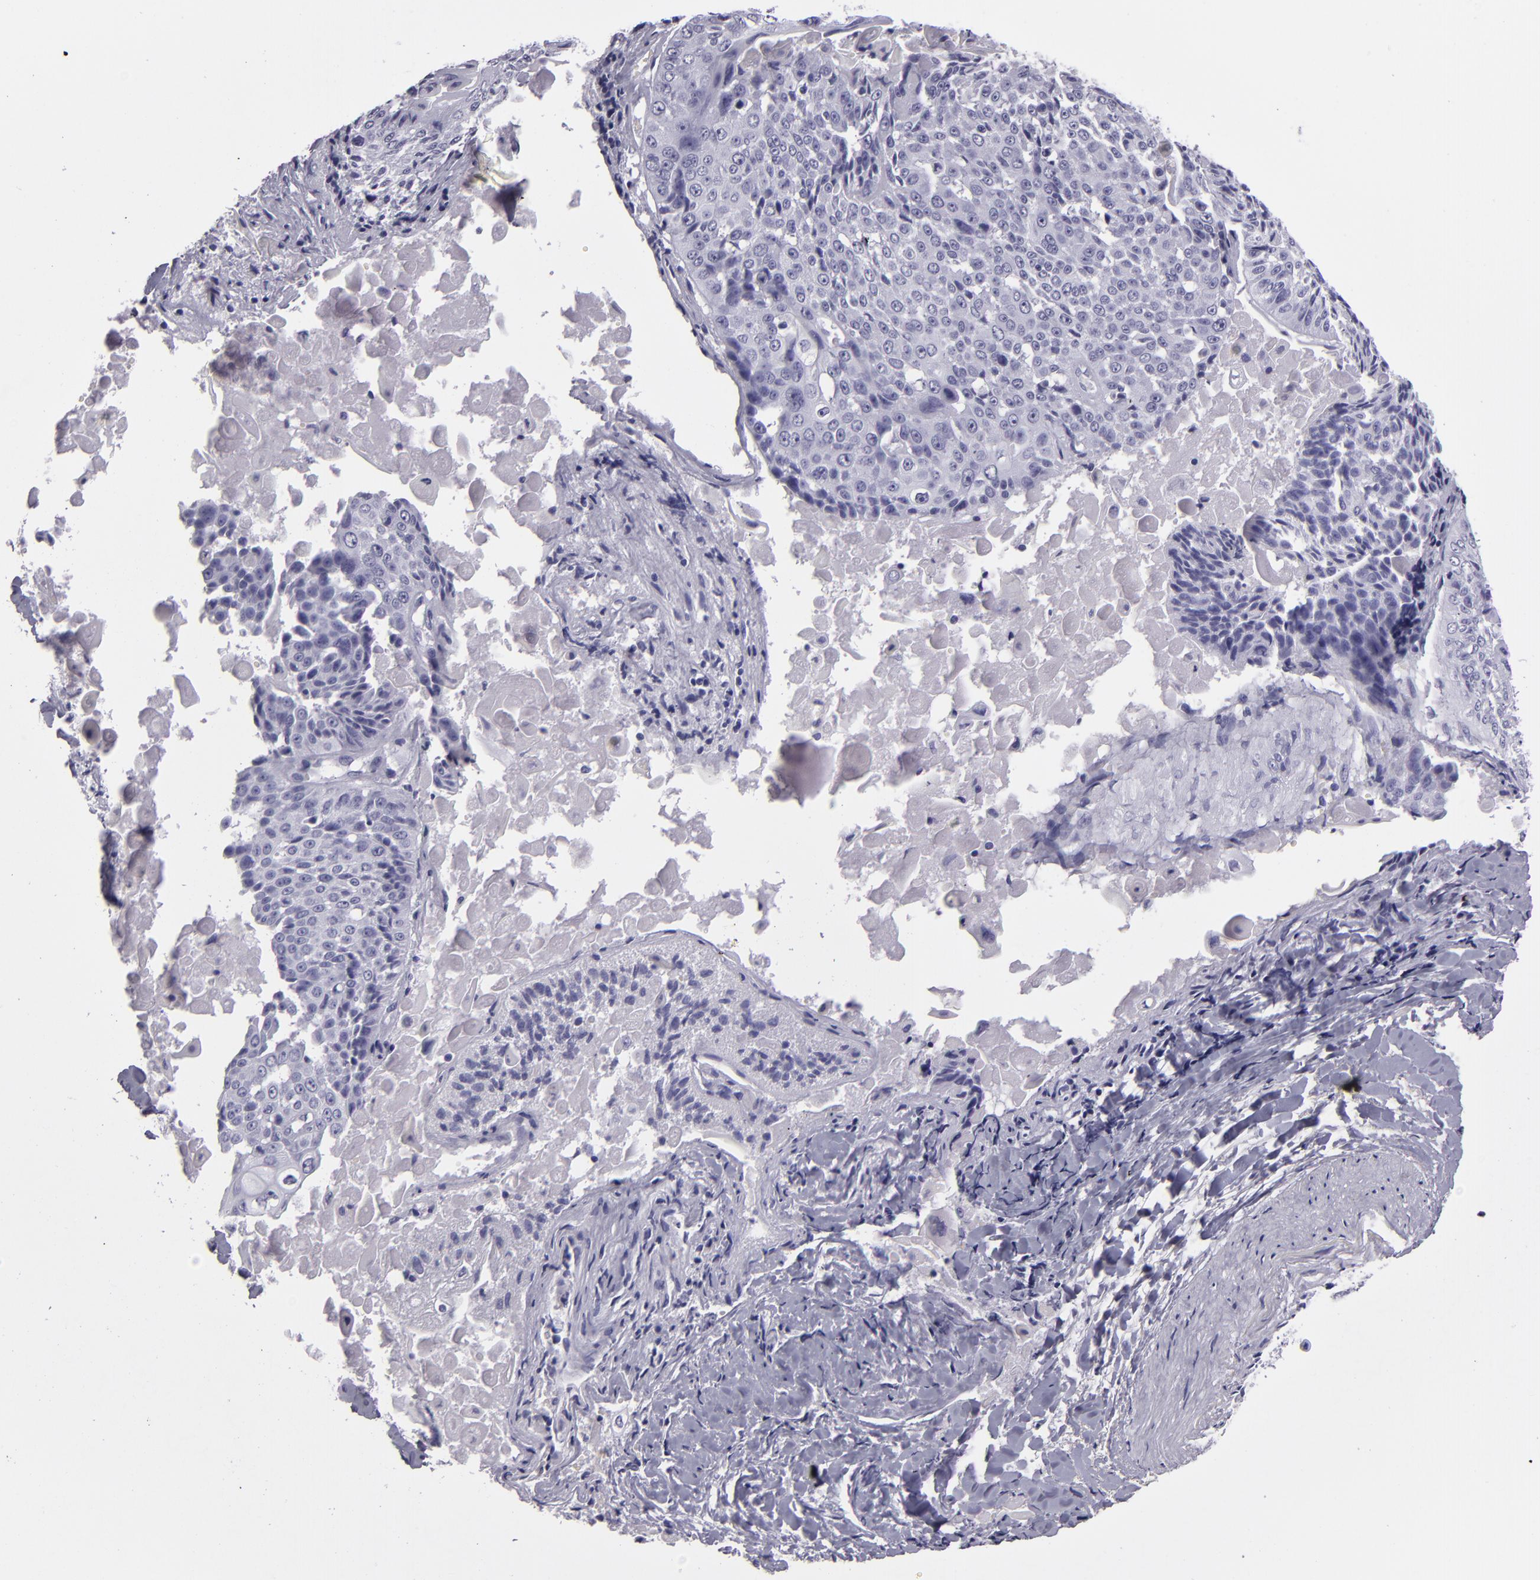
{"staining": {"intensity": "negative", "quantity": "none", "location": "none"}, "tissue": "lung cancer", "cell_type": "Tumor cells", "image_type": "cancer", "snomed": [{"axis": "morphology", "description": "Adenocarcinoma, NOS"}, {"axis": "topography", "description": "Lung"}], "caption": "A micrograph of adenocarcinoma (lung) stained for a protein demonstrates no brown staining in tumor cells.", "gene": "CR2", "patient": {"sex": "male", "age": 60}}